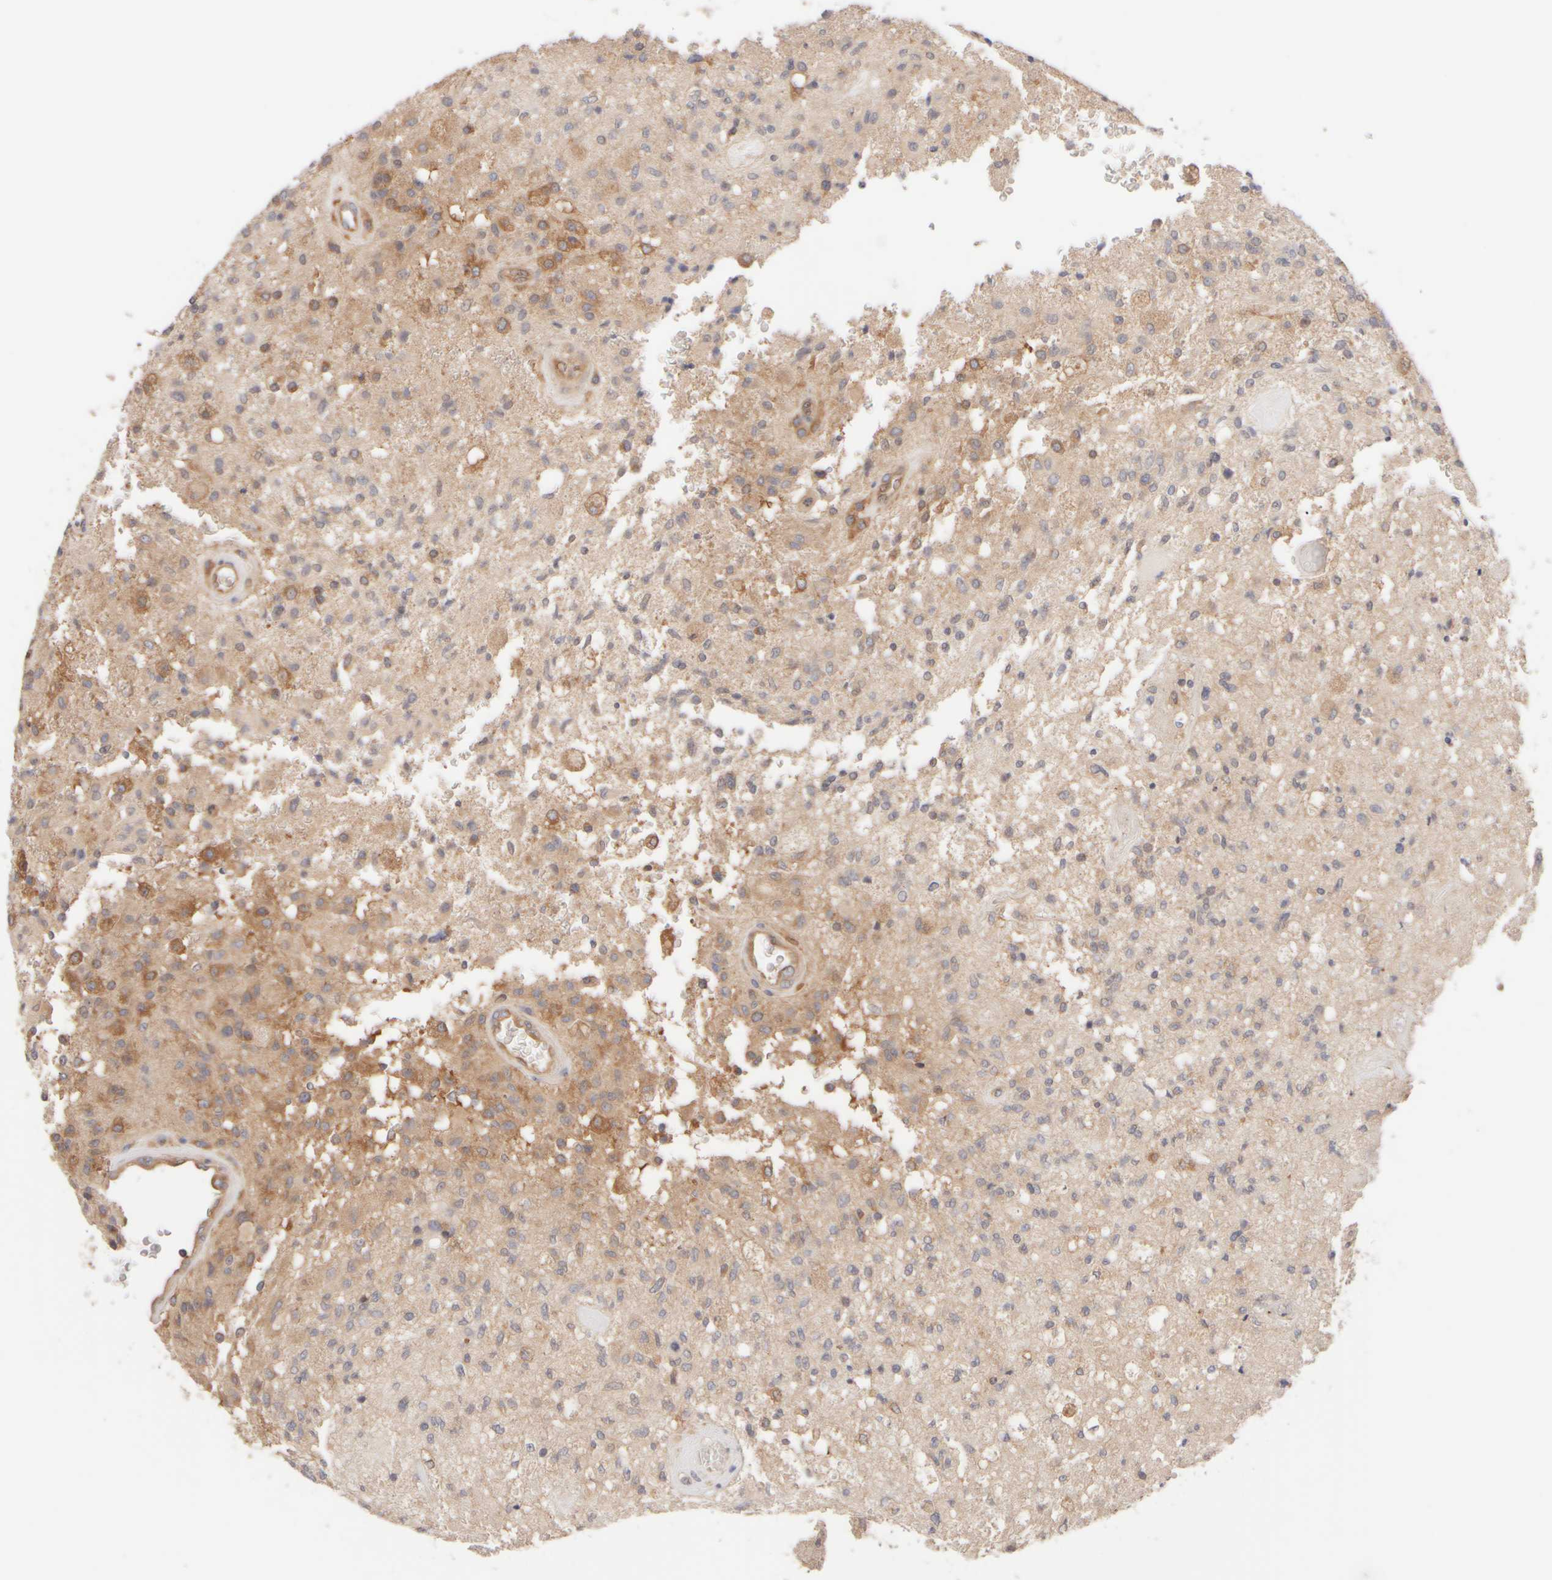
{"staining": {"intensity": "moderate", "quantity": "<25%", "location": "cytoplasmic/membranous"}, "tissue": "glioma", "cell_type": "Tumor cells", "image_type": "cancer", "snomed": [{"axis": "morphology", "description": "Normal tissue, NOS"}, {"axis": "morphology", "description": "Glioma, malignant, High grade"}, {"axis": "topography", "description": "Cerebral cortex"}], "caption": "DAB immunohistochemical staining of glioma shows moderate cytoplasmic/membranous protein staining in about <25% of tumor cells.", "gene": "RABEP1", "patient": {"sex": "male", "age": 77}}